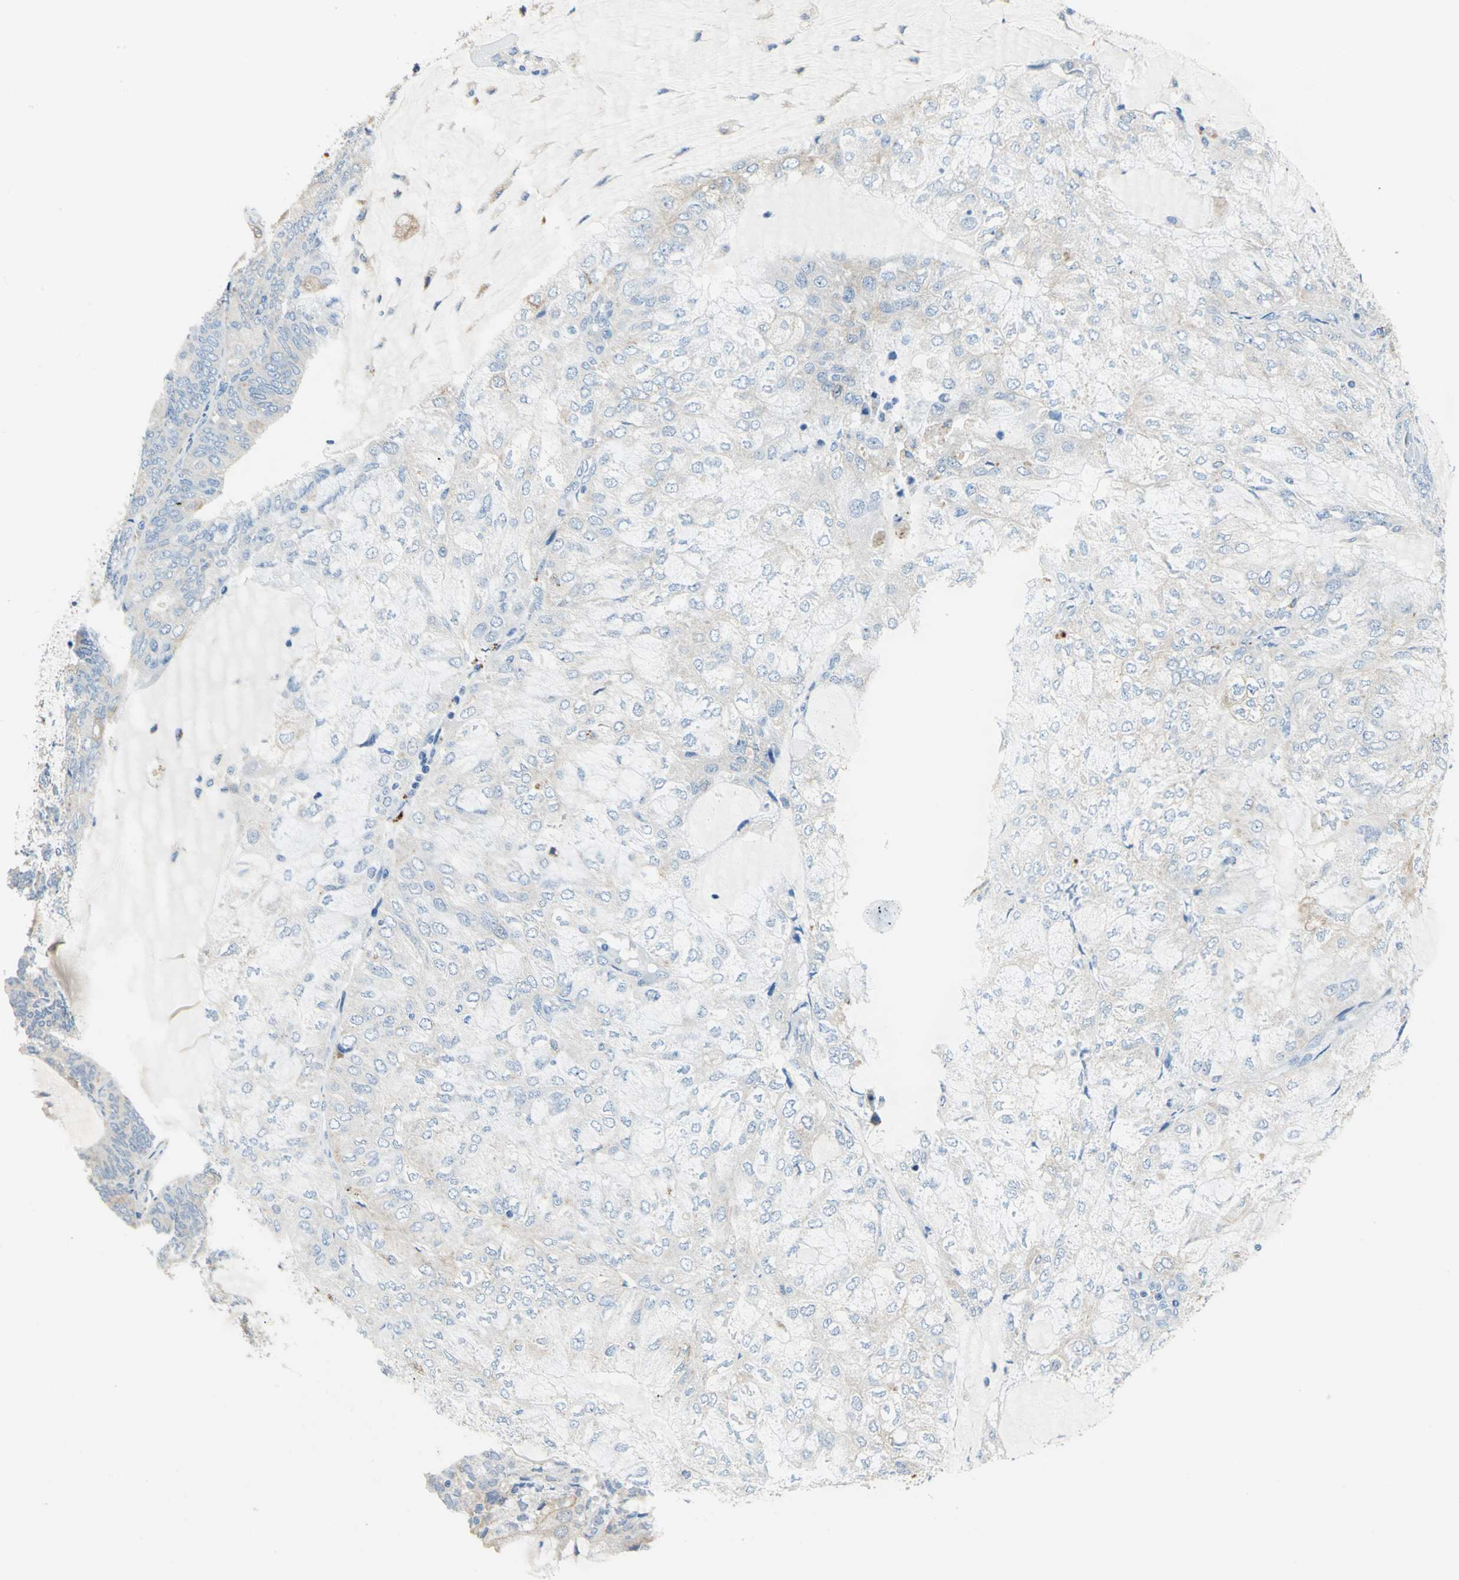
{"staining": {"intensity": "weak", "quantity": "25%-75%", "location": "cytoplasmic/membranous"}, "tissue": "endometrial cancer", "cell_type": "Tumor cells", "image_type": "cancer", "snomed": [{"axis": "morphology", "description": "Adenocarcinoma, NOS"}, {"axis": "topography", "description": "Endometrium"}], "caption": "A low amount of weak cytoplasmic/membranous positivity is present in about 25%-75% of tumor cells in adenocarcinoma (endometrial) tissue.", "gene": "RASD2", "patient": {"sex": "female", "age": 81}}